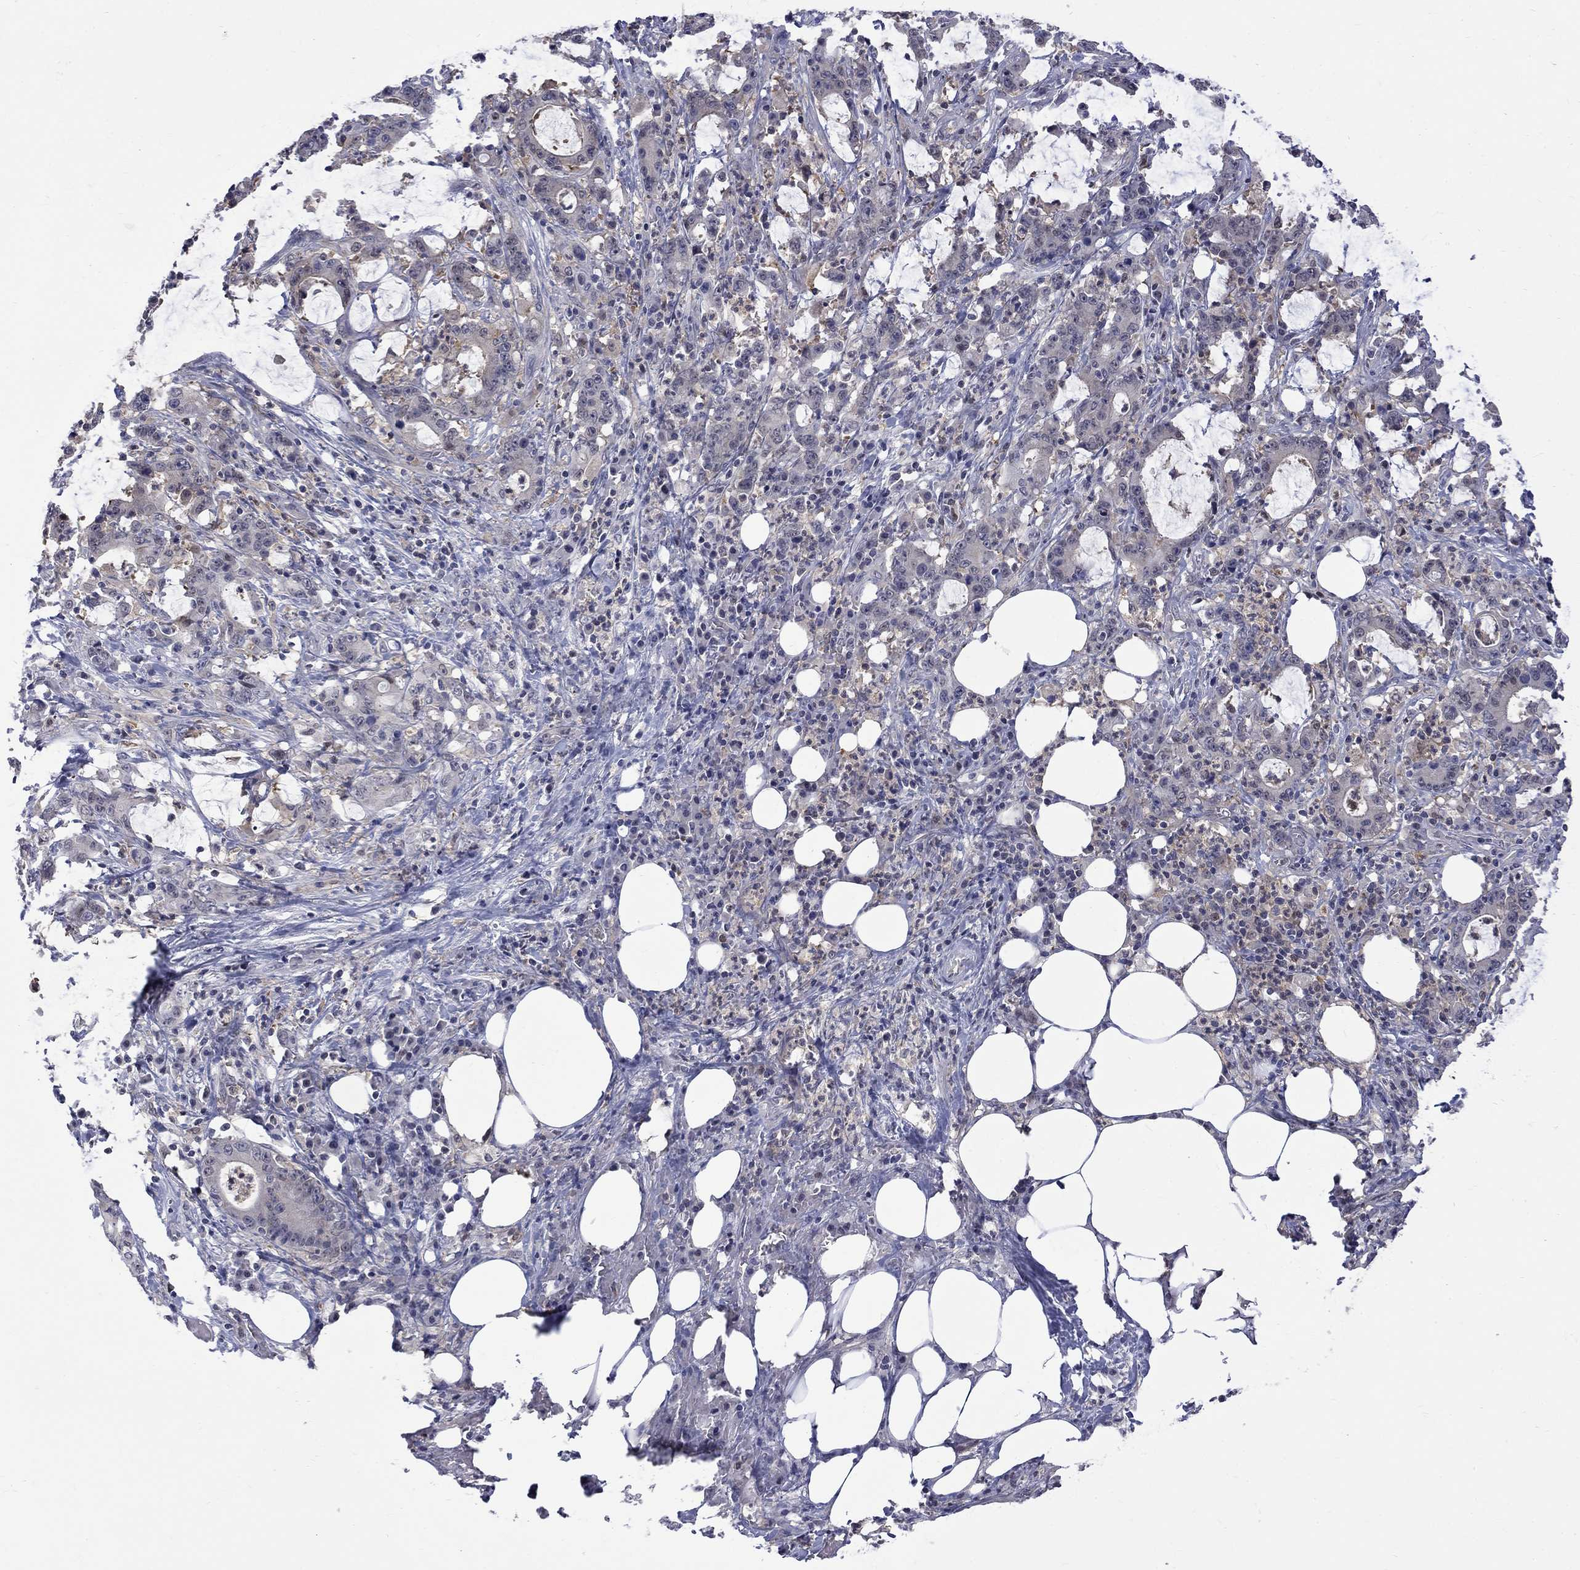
{"staining": {"intensity": "negative", "quantity": "none", "location": "none"}, "tissue": "stomach cancer", "cell_type": "Tumor cells", "image_type": "cancer", "snomed": [{"axis": "morphology", "description": "Adenocarcinoma, NOS"}, {"axis": "topography", "description": "Stomach, upper"}], "caption": "Stomach cancer was stained to show a protein in brown. There is no significant staining in tumor cells. (Brightfield microscopy of DAB (3,3'-diaminobenzidine) immunohistochemistry (IHC) at high magnification).", "gene": "HKDC1", "patient": {"sex": "male", "age": 68}}